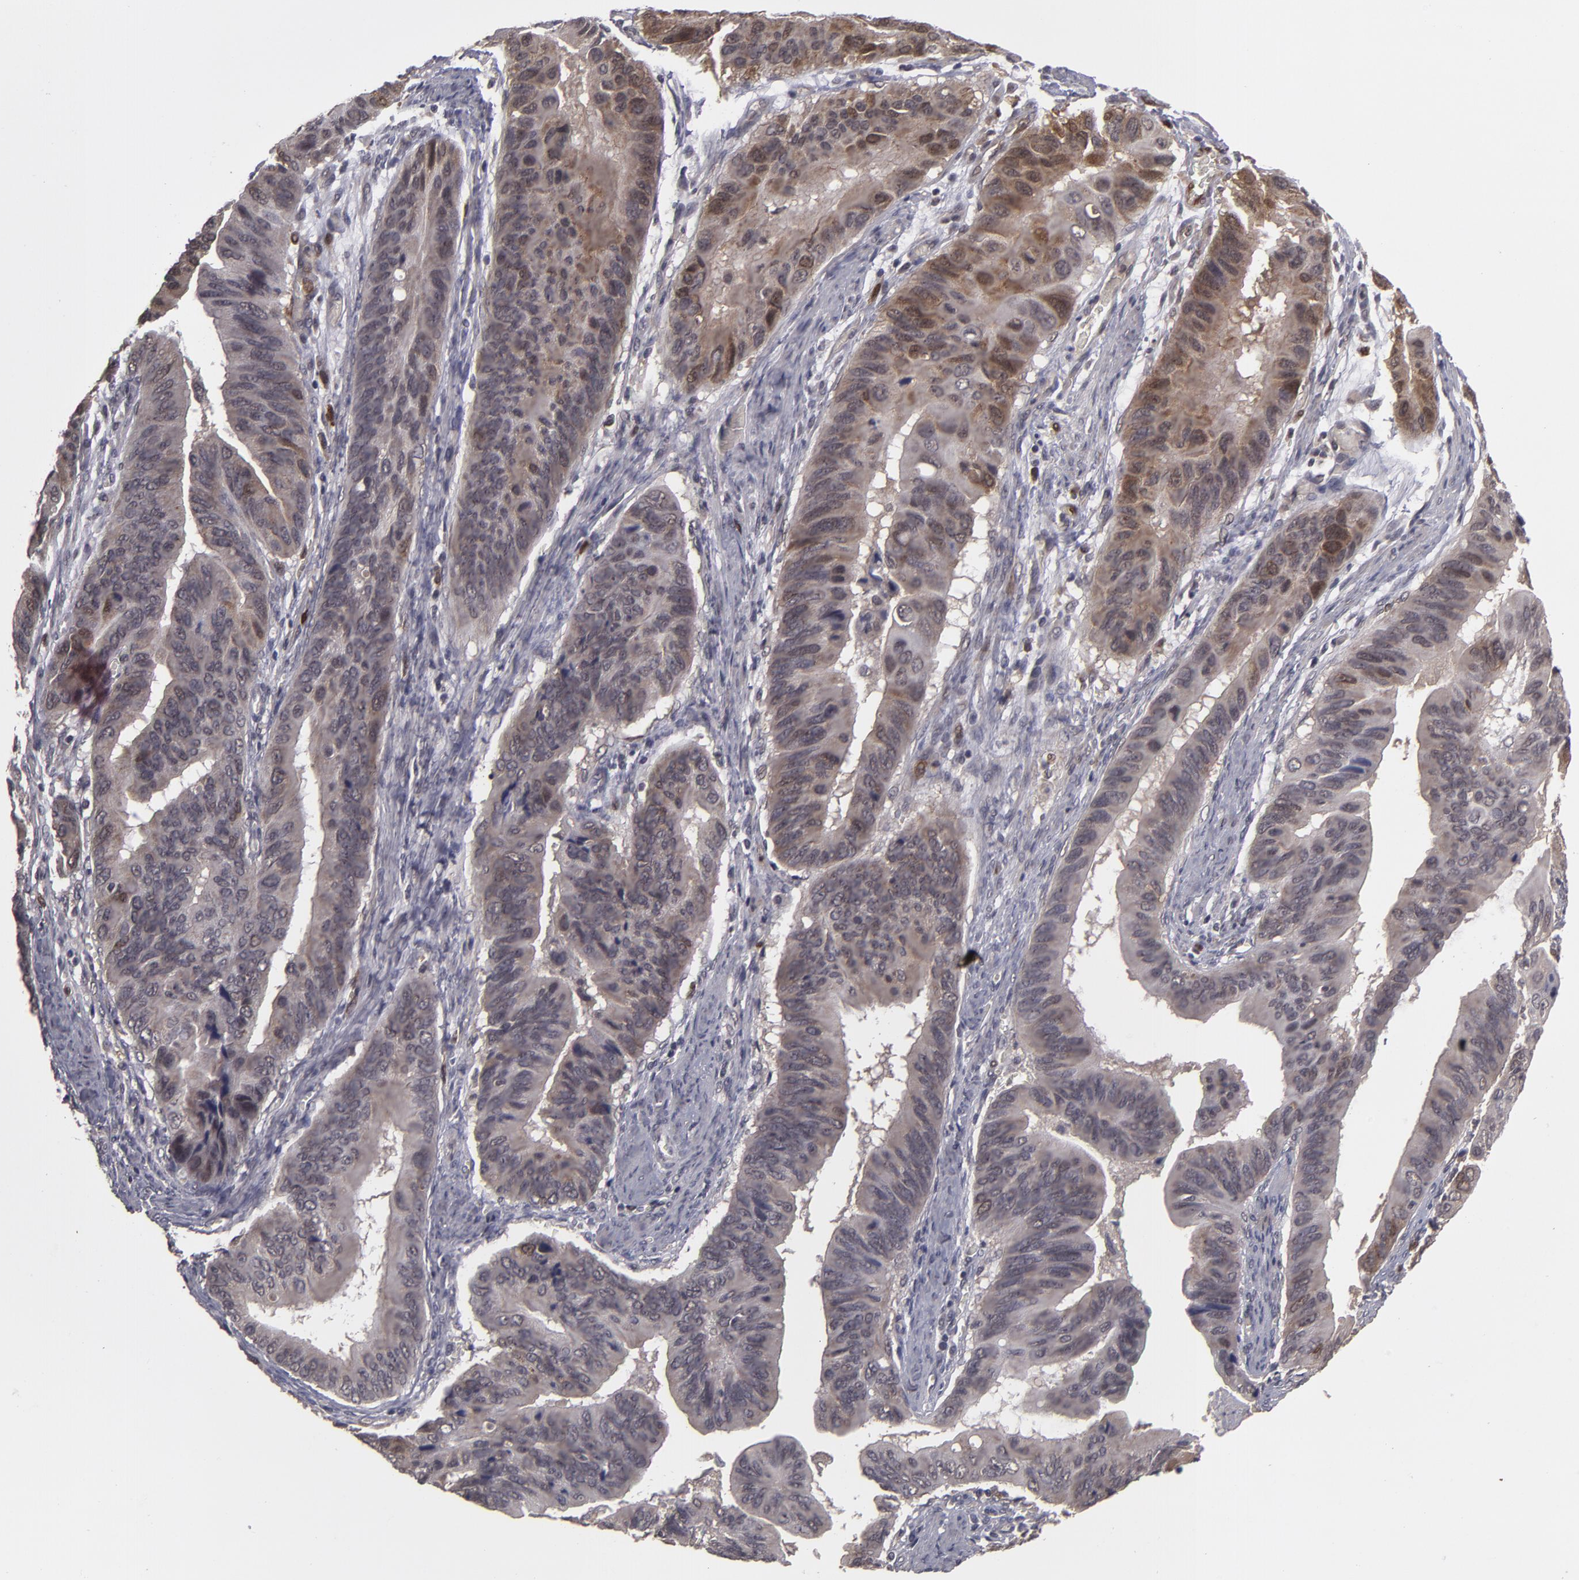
{"staining": {"intensity": "moderate", "quantity": ">75%", "location": "cytoplasmic/membranous,nuclear"}, "tissue": "stomach cancer", "cell_type": "Tumor cells", "image_type": "cancer", "snomed": [{"axis": "morphology", "description": "Adenocarcinoma, NOS"}, {"axis": "topography", "description": "Stomach, upper"}], "caption": "Moderate cytoplasmic/membranous and nuclear staining is present in about >75% of tumor cells in stomach adenocarcinoma. The protein is stained brown, and the nuclei are stained in blue (DAB (3,3'-diaminobenzidine) IHC with brightfield microscopy, high magnification).", "gene": "TYMS", "patient": {"sex": "male", "age": 80}}